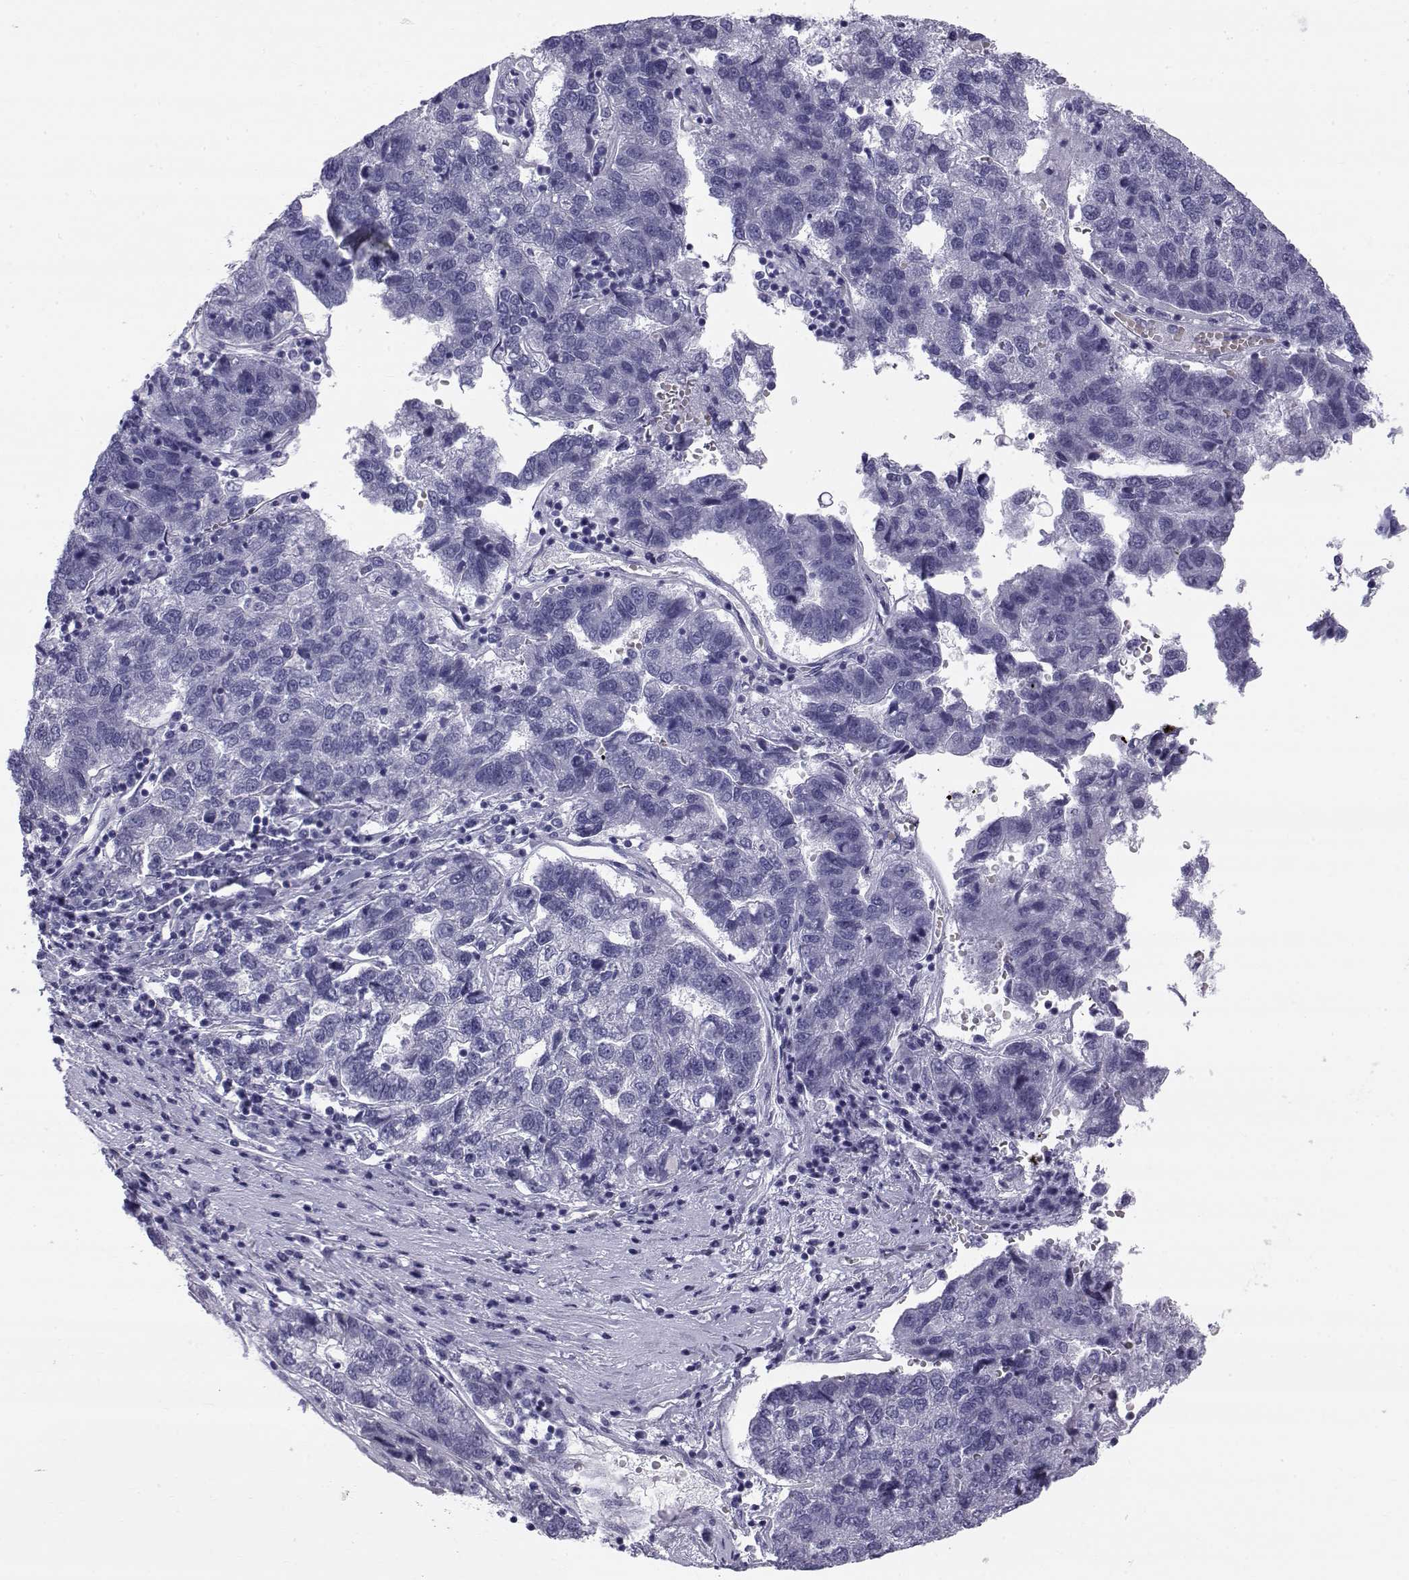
{"staining": {"intensity": "negative", "quantity": "none", "location": "none"}, "tissue": "pancreatic cancer", "cell_type": "Tumor cells", "image_type": "cancer", "snomed": [{"axis": "morphology", "description": "Adenocarcinoma, NOS"}, {"axis": "topography", "description": "Pancreas"}], "caption": "This image is of pancreatic cancer stained with IHC to label a protein in brown with the nuclei are counter-stained blue. There is no positivity in tumor cells.", "gene": "RNASE12", "patient": {"sex": "female", "age": 61}}